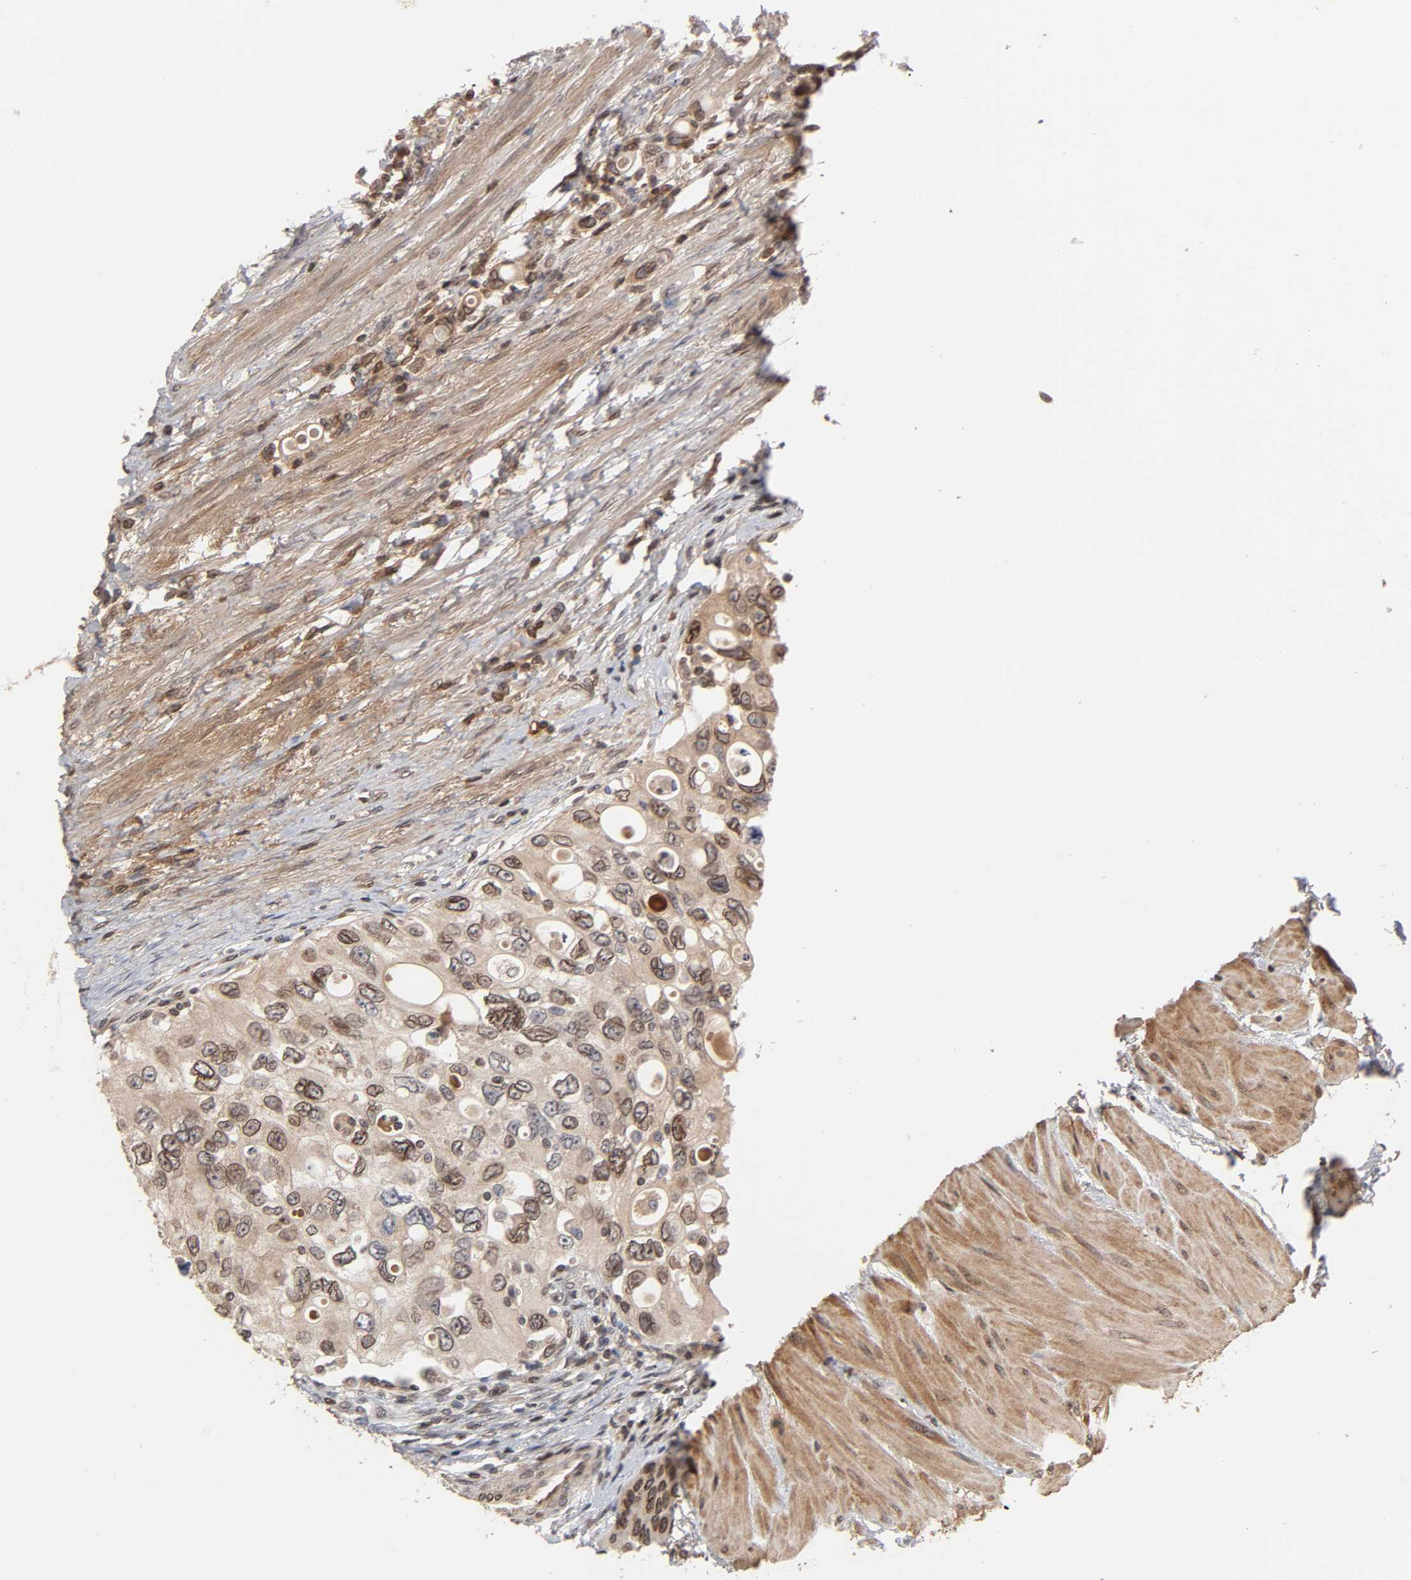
{"staining": {"intensity": "strong", "quantity": ">75%", "location": "cytoplasmic/membranous,nuclear"}, "tissue": "urothelial cancer", "cell_type": "Tumor cells", "image_type": "cancer", "snomed": [{"axis": "morphology", "description": "Urothelial carcinoma, High grade"}, {"axis": "topography", "description": "Urinary bladder"}], "caption": "Urothelial cancer stained with IHC demonstrates strong cytoplasmic/membranous and nuclear expression in approximately >75% of tumor cells.", "gene": "CPN2", "patient": {"sex": "female", "age": 56}}